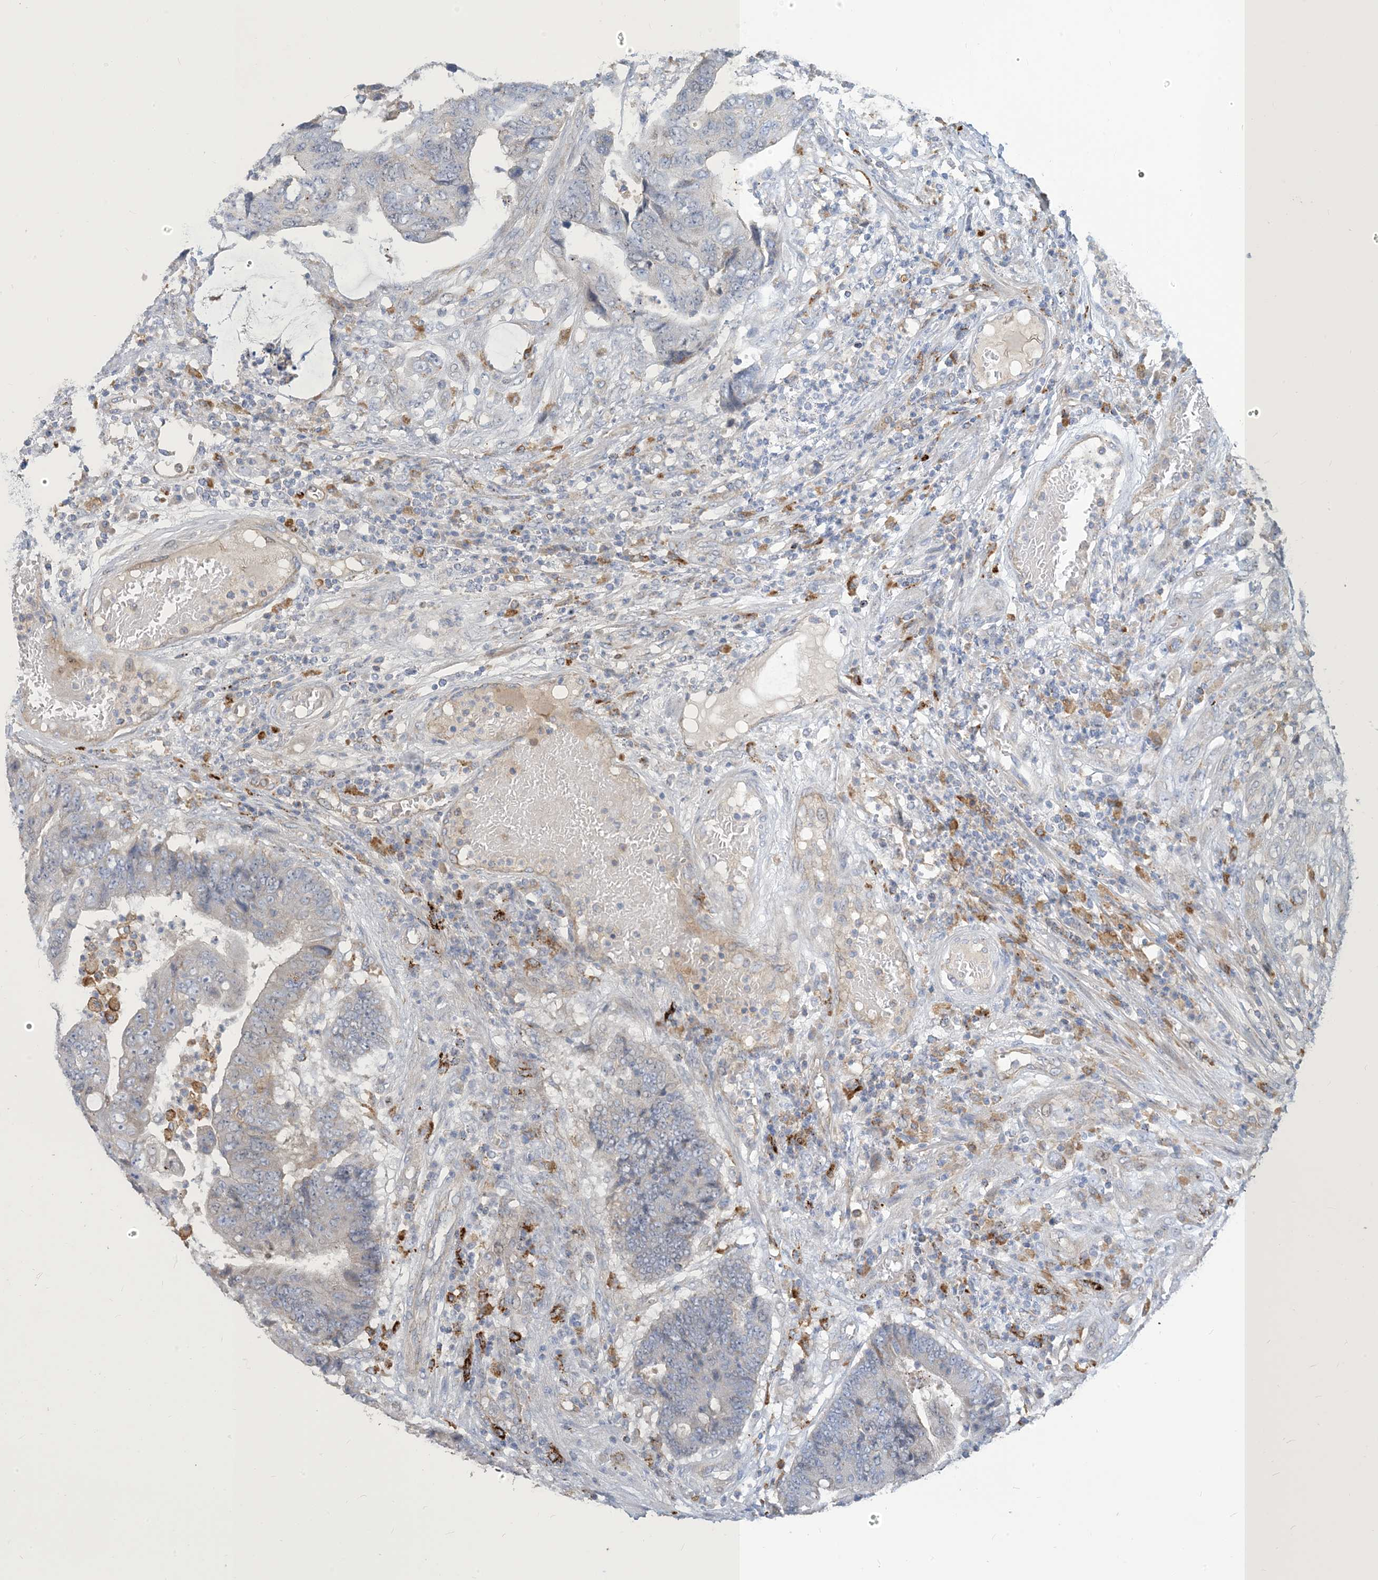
{"staining": {"intensity": "negative", "quantity": "none", "location": "none"}, "tissue": "colorectal cancer", "cell_type": "Tumor cells", "image_type": "cancer", "snomed": [{"axis": "morphology", "description": "Adenocarcinoma, NOS"}, {"axis": "topography", "description": "Rectum"}], "caption": "This is an immunohistochemistry (IHC) image of colorectal cancer (adenocarcinoma). There is no expression in tumor cells.", "gene": "PEAR1", "patient": {"sex": "male", "age": 84}}